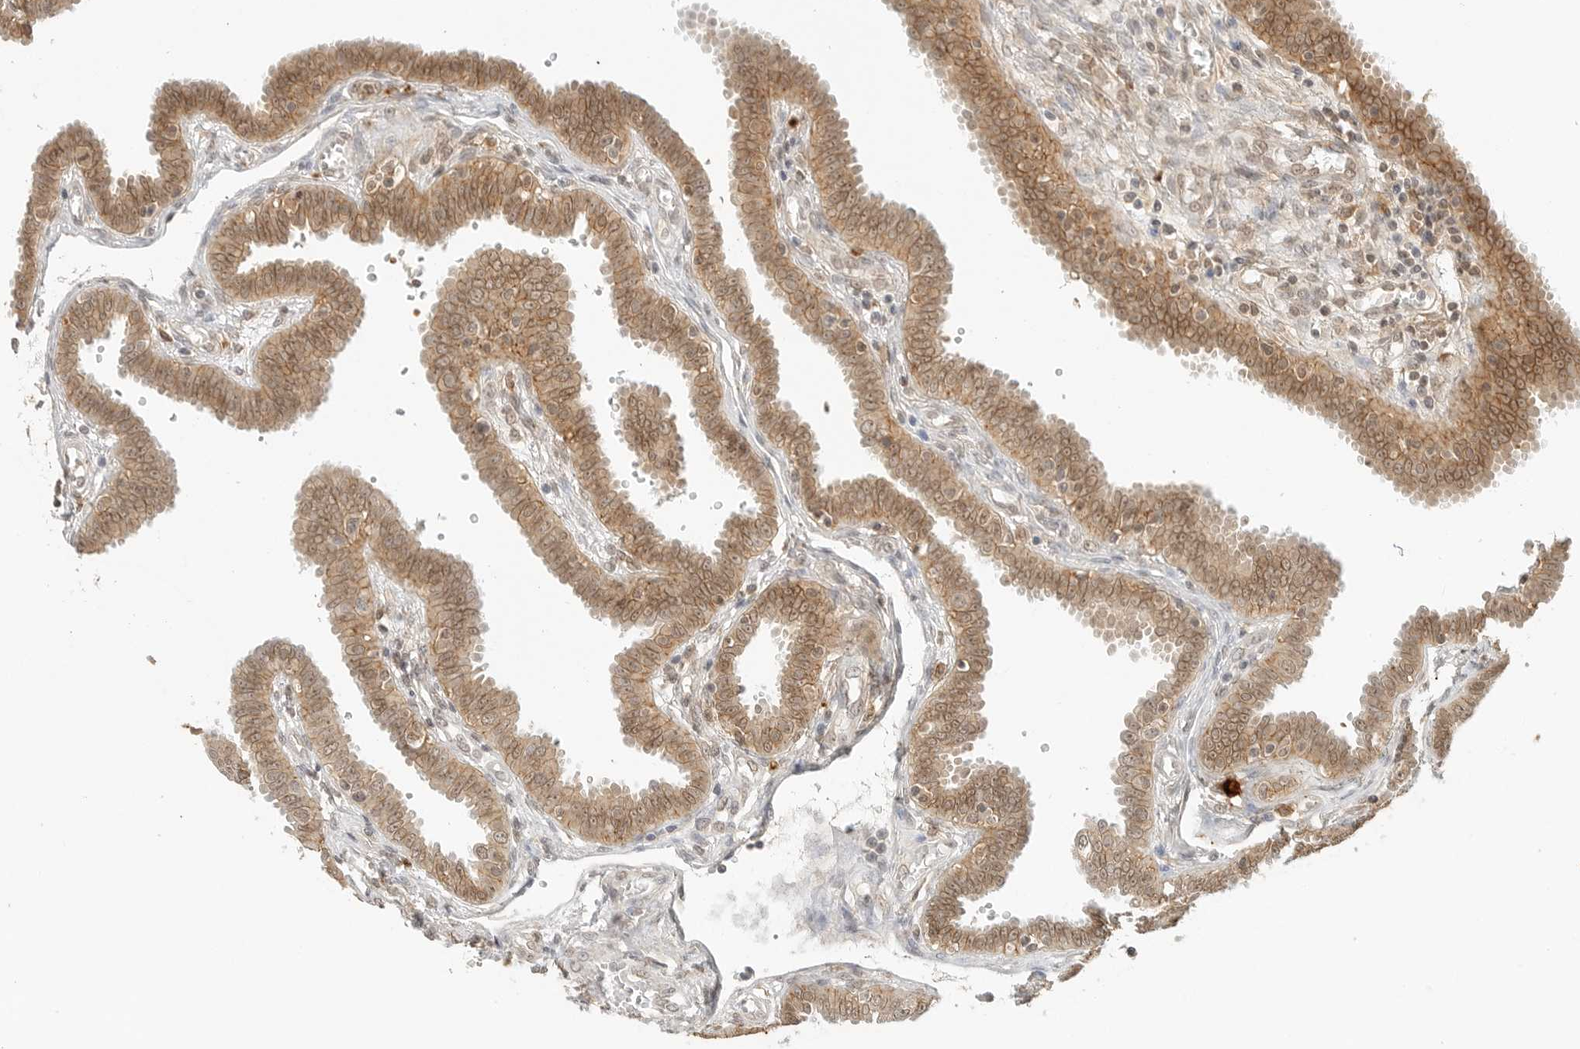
{"staining": {"intensity": "moderate", "quantity": ">75%", "location": "cytoplasmic/membranous,nuclear"}, "tissue": "fallopian tube", "cell_type": "Glandular cells", "image_type": "normal", "snomed": [{"axis": "morphology", "description": "Normal tissue, NOS"}, {"axis": "topography", "description": "Fallopian tube"}], "caption": "Unremarkable fallopian tube shows moderate cytoplasmic/membranous,nuclear positivity in approximately >75% of glandular cells (Stains: DAB (3,3'-diaminobenzidine) in brown, nuclei in blue, Microscopy: brightfield microscopy at high magnification)..", "gene": "EPHA1", "patient": {"sex": "female", "age": 32}}